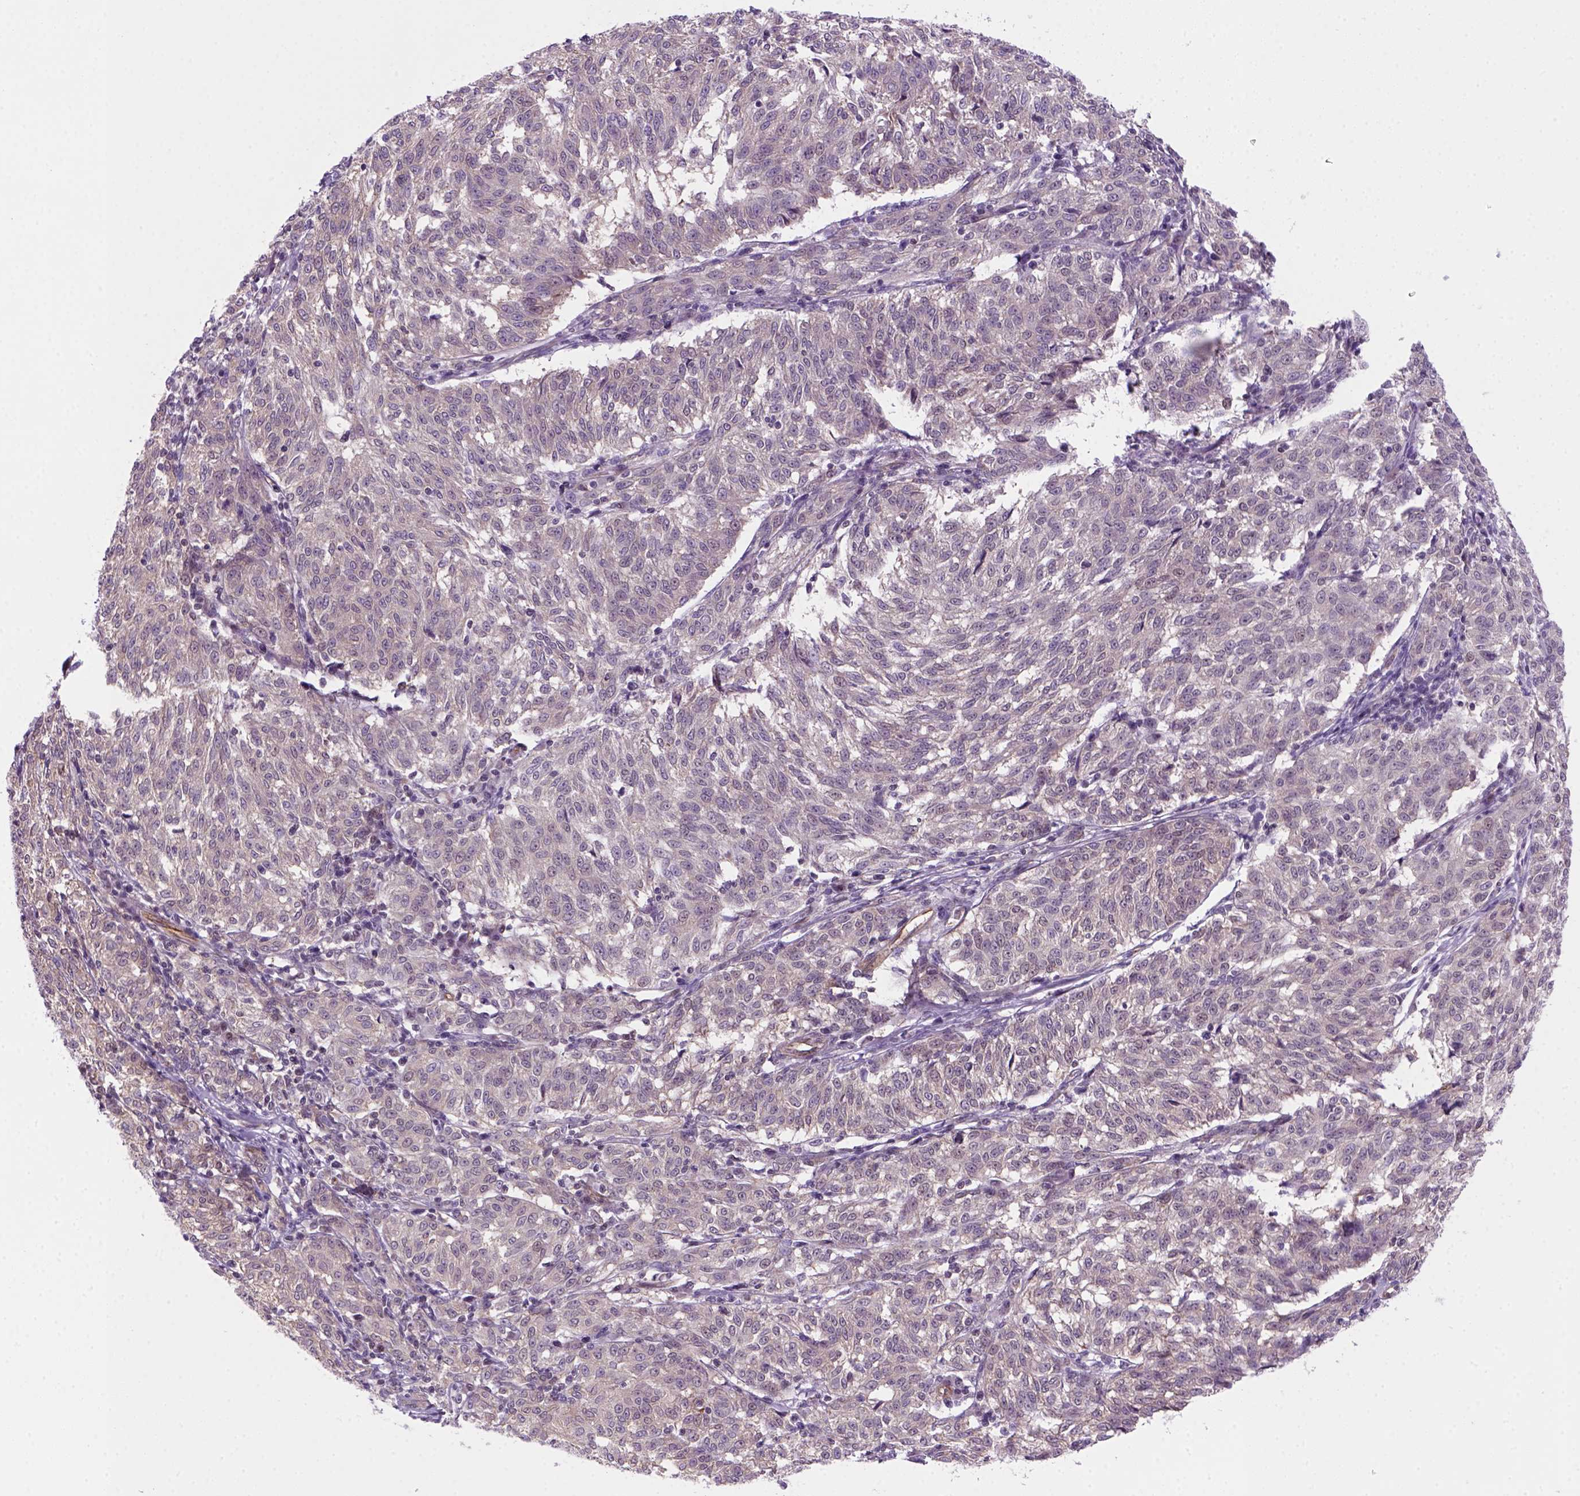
{"staining": {"intensity": "negative", "quantity": "none", "location": "none"}, "tissue": "melanoma", "cell_type": "Tumor cells", "image_type": "cancer", "snomed": [{"axis": "morphology", "description": "Malignant melanoma, NOS"}, {"axis": "topography", "description": "Skin"}], "caption": "An image of melanoma stained for a protein displays no brown staining in tumor cells.", "gene": "MGMT", "patient": {"sex": "female", "age": 72}}